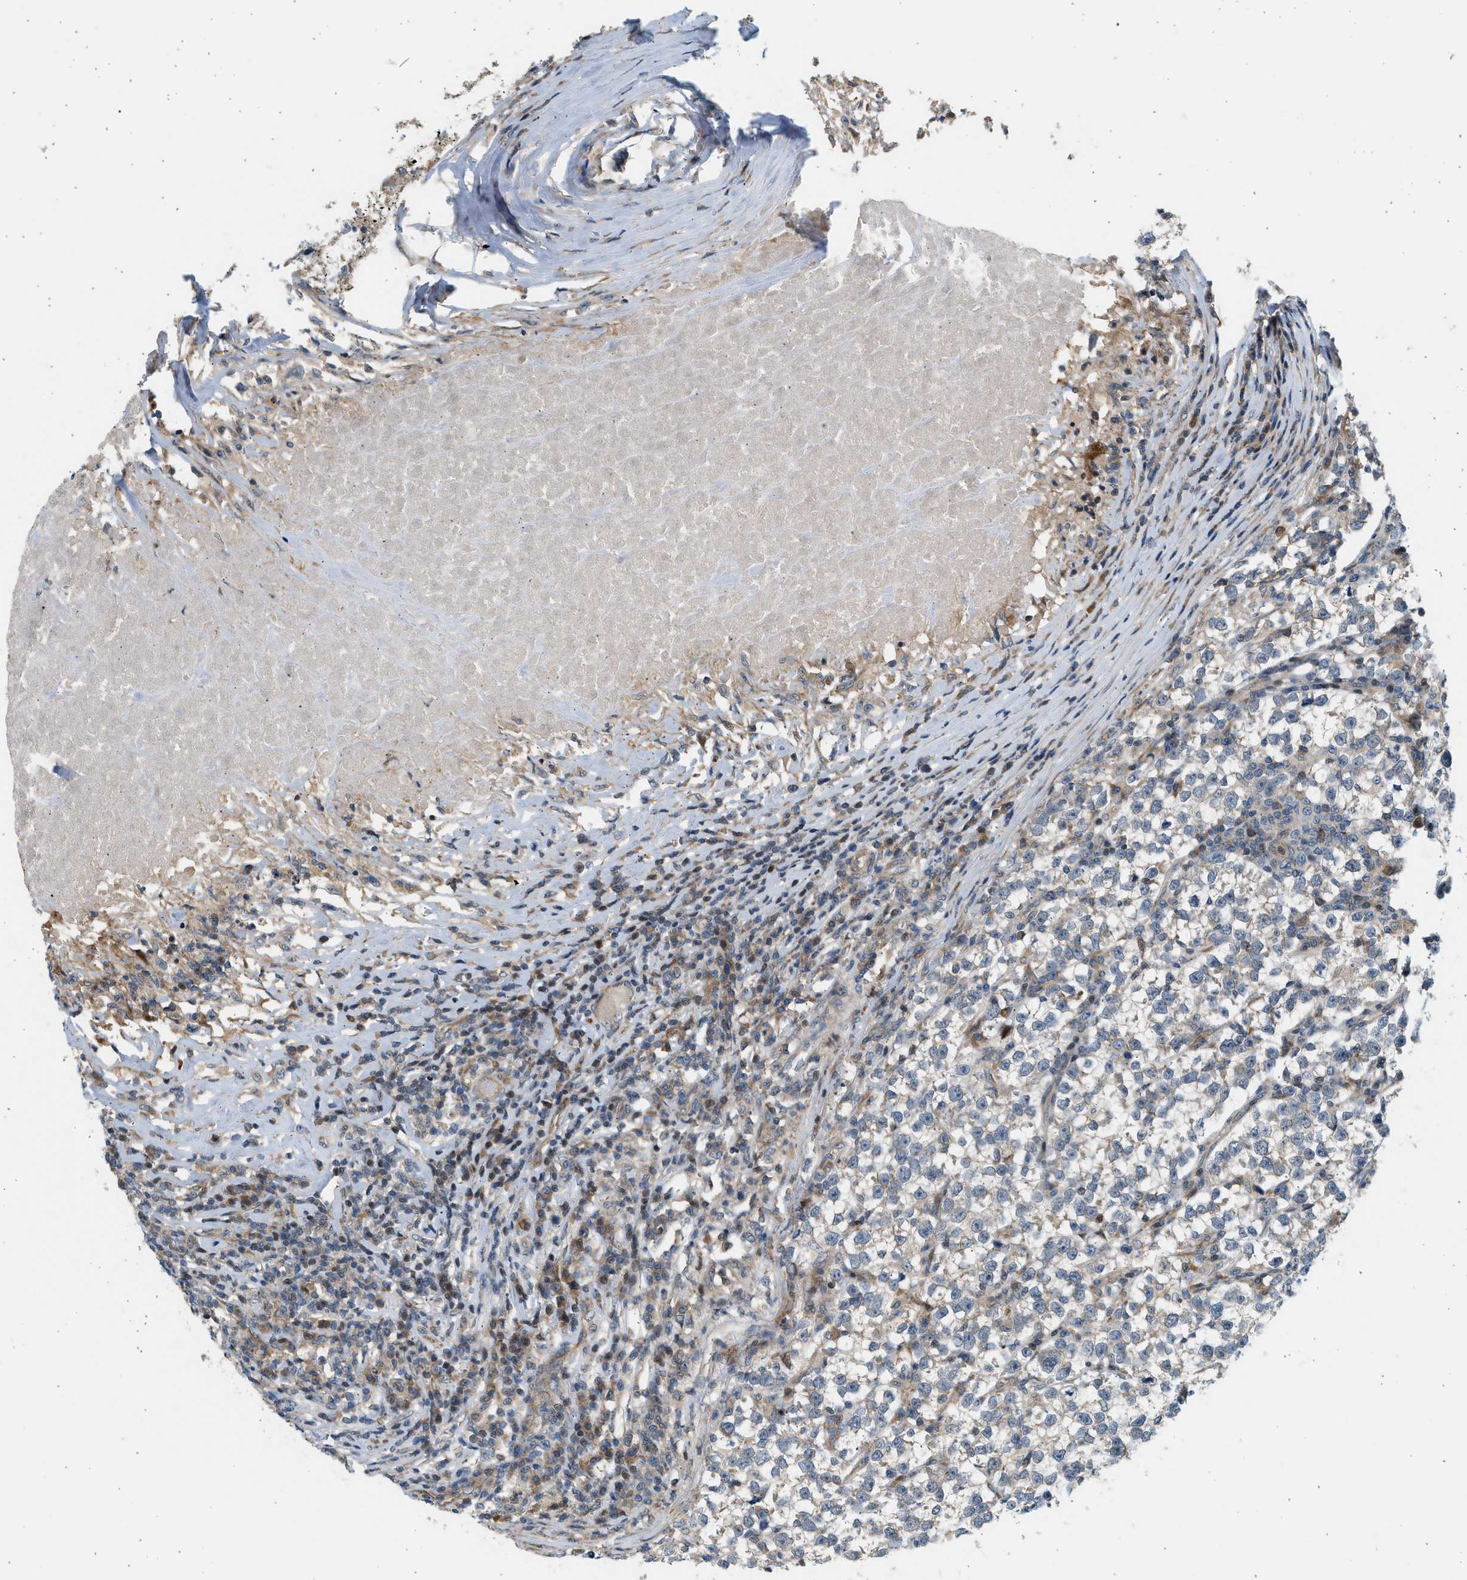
{"staining": {"intensity": "negative", "quantity": "none", "location": "none"}, "tissue": "testis cancer", "cell_type": "Tumor cells", "image_type": "cancer", "snomed": [{"axis": "morphology", "description": "Normal tissue, NOS"}, {"axis": "morphology", "description": "Seminoma, NOS"}, {"axis": "topography", "description": "Testis"}], "caption": "Tumor cells are negative for brown protein staining in seminoma (testis).", "gene": "NRSN2", "patient": {"sex": "male", "age": 43}}